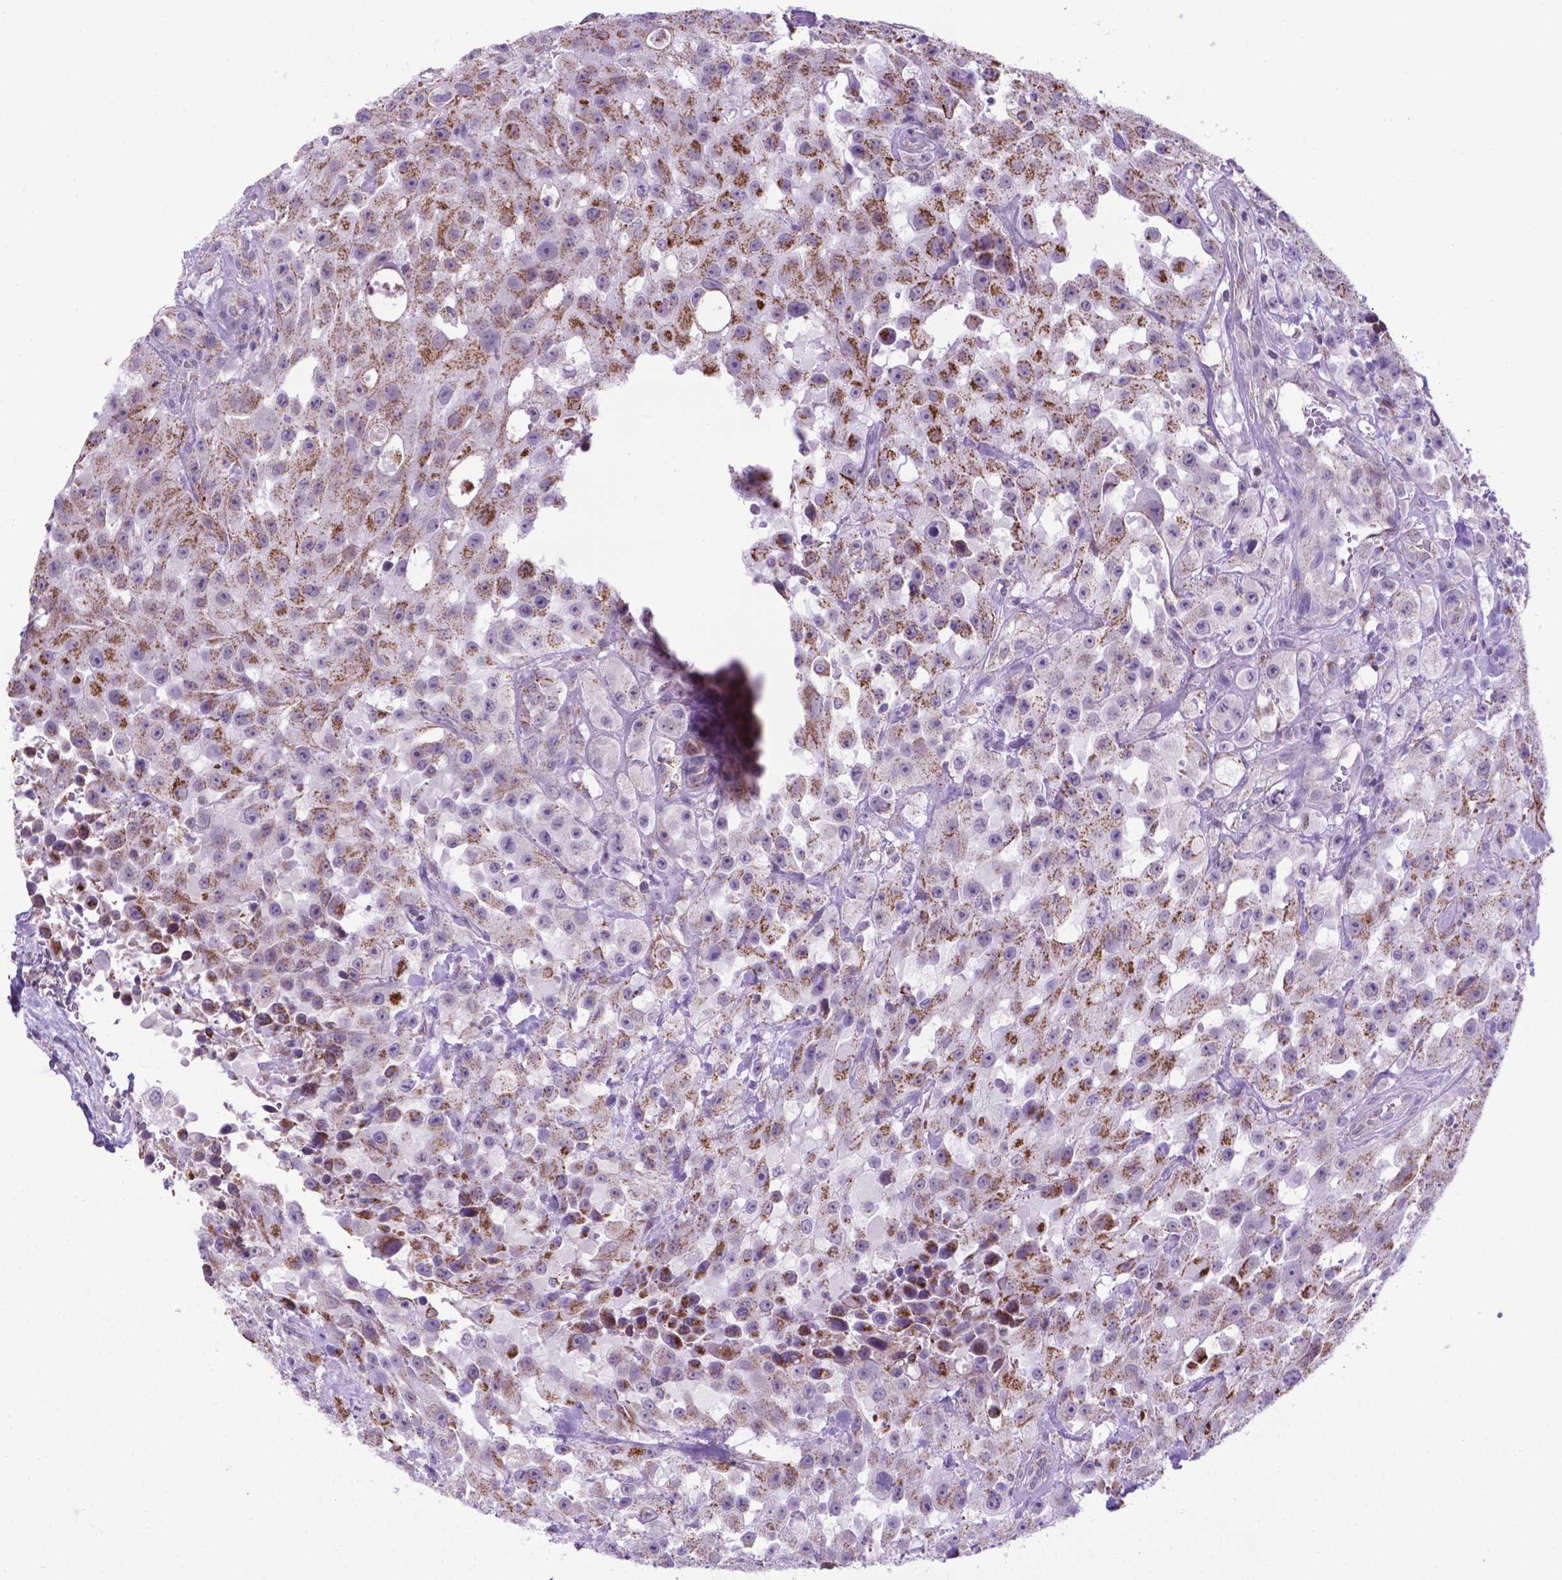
{"staining": {"intensity": "moderate", "quantity": "25%-75%", "location": "cytoplasmic/membranous"}, "tissue": "urothelial cancer", "cell_type": "Tumor cells", "image_type": "cancer", "snomed": [{"axis": "morphology", "description": "Urothelial carcinoma, High grade"}, {"axis": "topography", "description": "Urinary bladder"}], "caption": "Immunohistochemical staining of human urothelial carcinoma (high-grade) displays medium levels of moderate cytoplasmic/membranous protein positivity in approximately 25%-75% of tumor cells.", "gene": "POU3F3", "patient": {"sex": "male", "age": 79}}